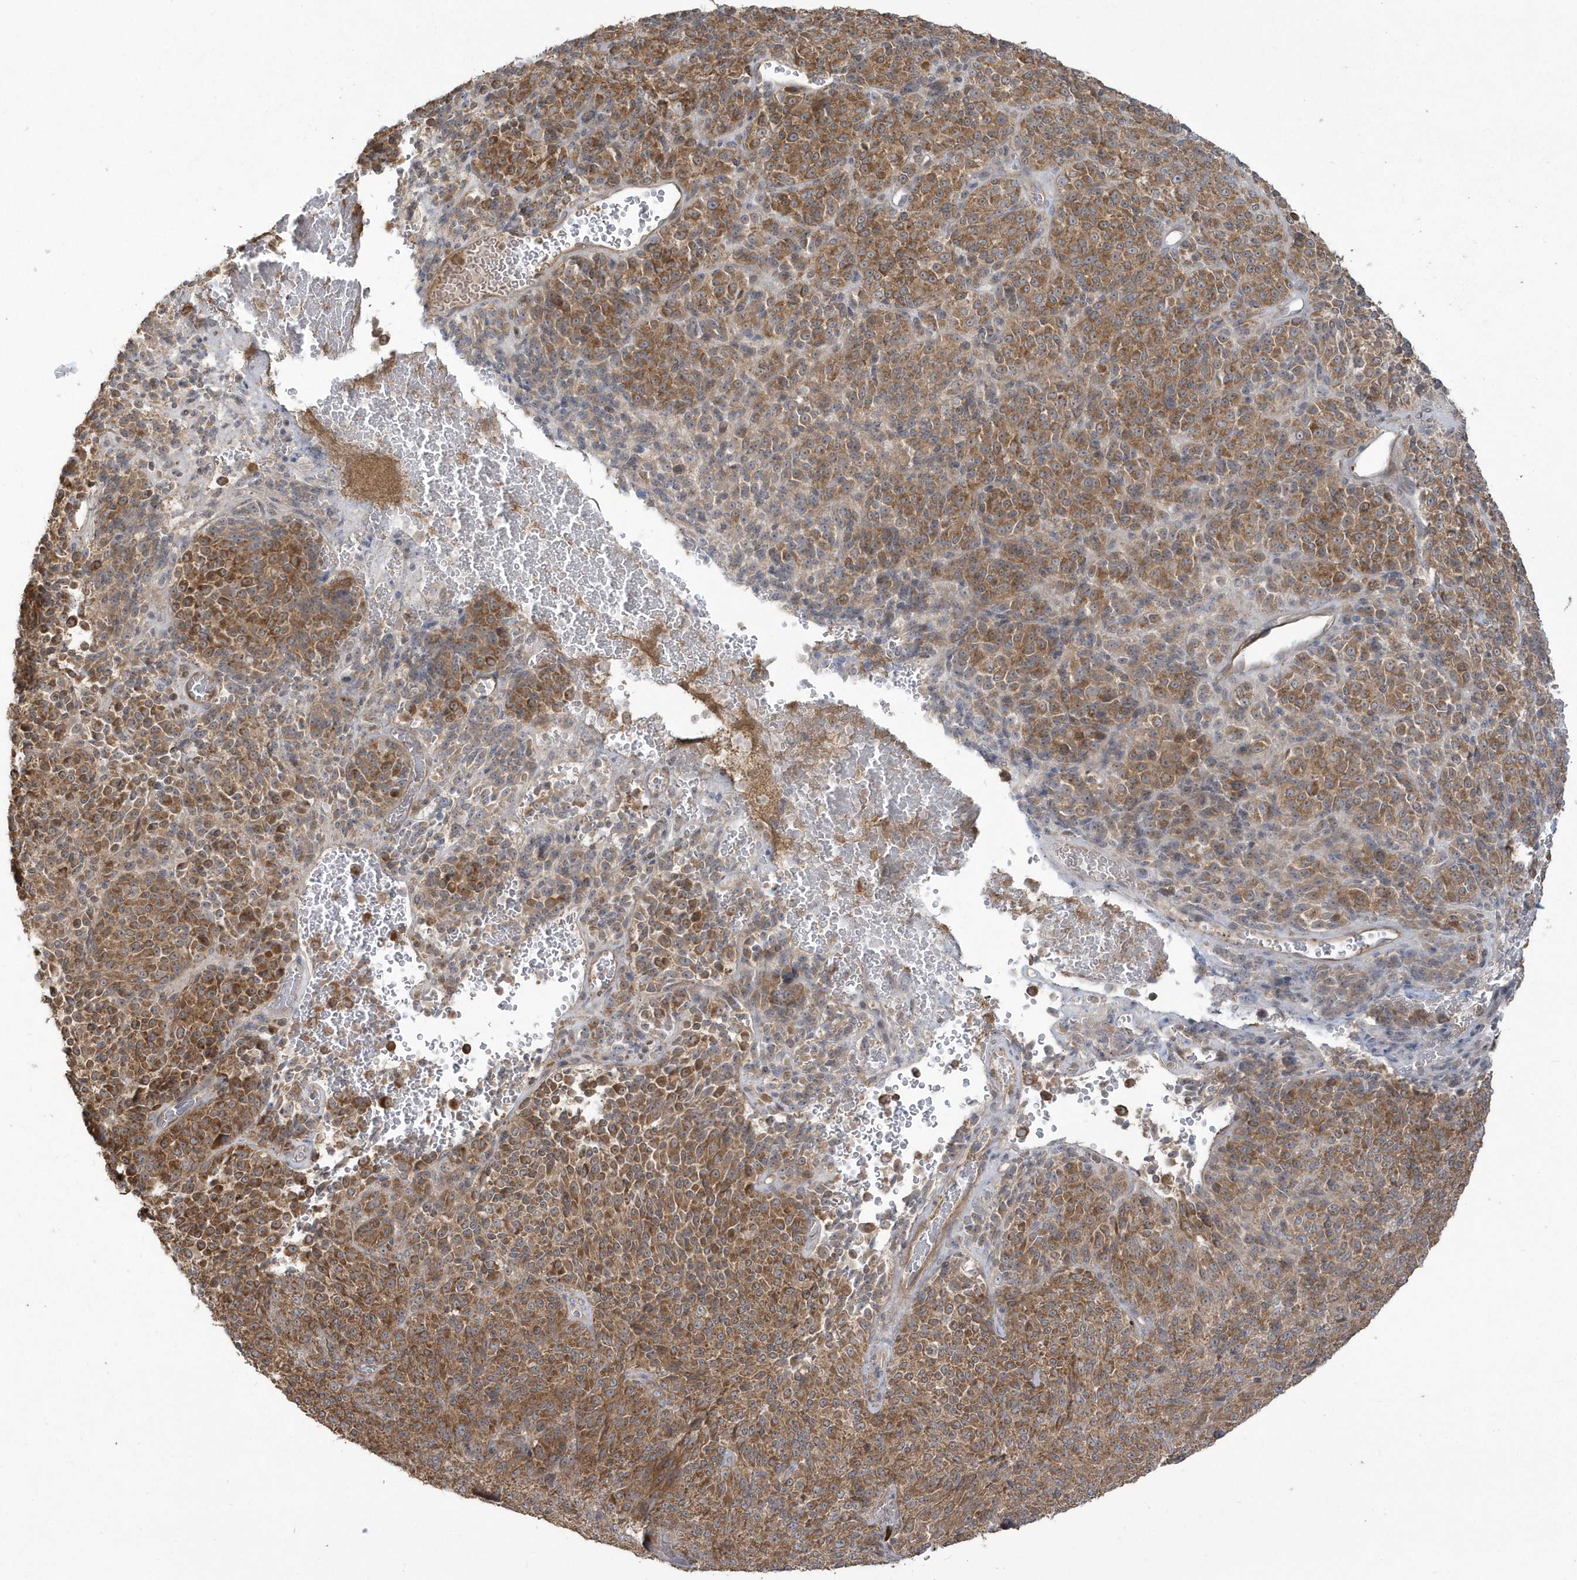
{"staining": {"intensity": "moderate", "quantity": ">75%", "location": "cytoplasmic/membranous"}, "tissue": "melanoma", "cell_type": "Tumor cells", "image_type": "cancer", "snomed": [{"axis": "morphology", "description": "Malignant melanoma, Metastatic site"}, {"axis": "topography", "description": "Brain"}], "caption": "The micrograph reveals staining of malignant melanoma (metastatic site), revealing moderate cytoplasmic/membranous protein staining (brown color) within tumor cells.", "gene": "ARMC8", "patient": {"sex": "female", "age": 56}}